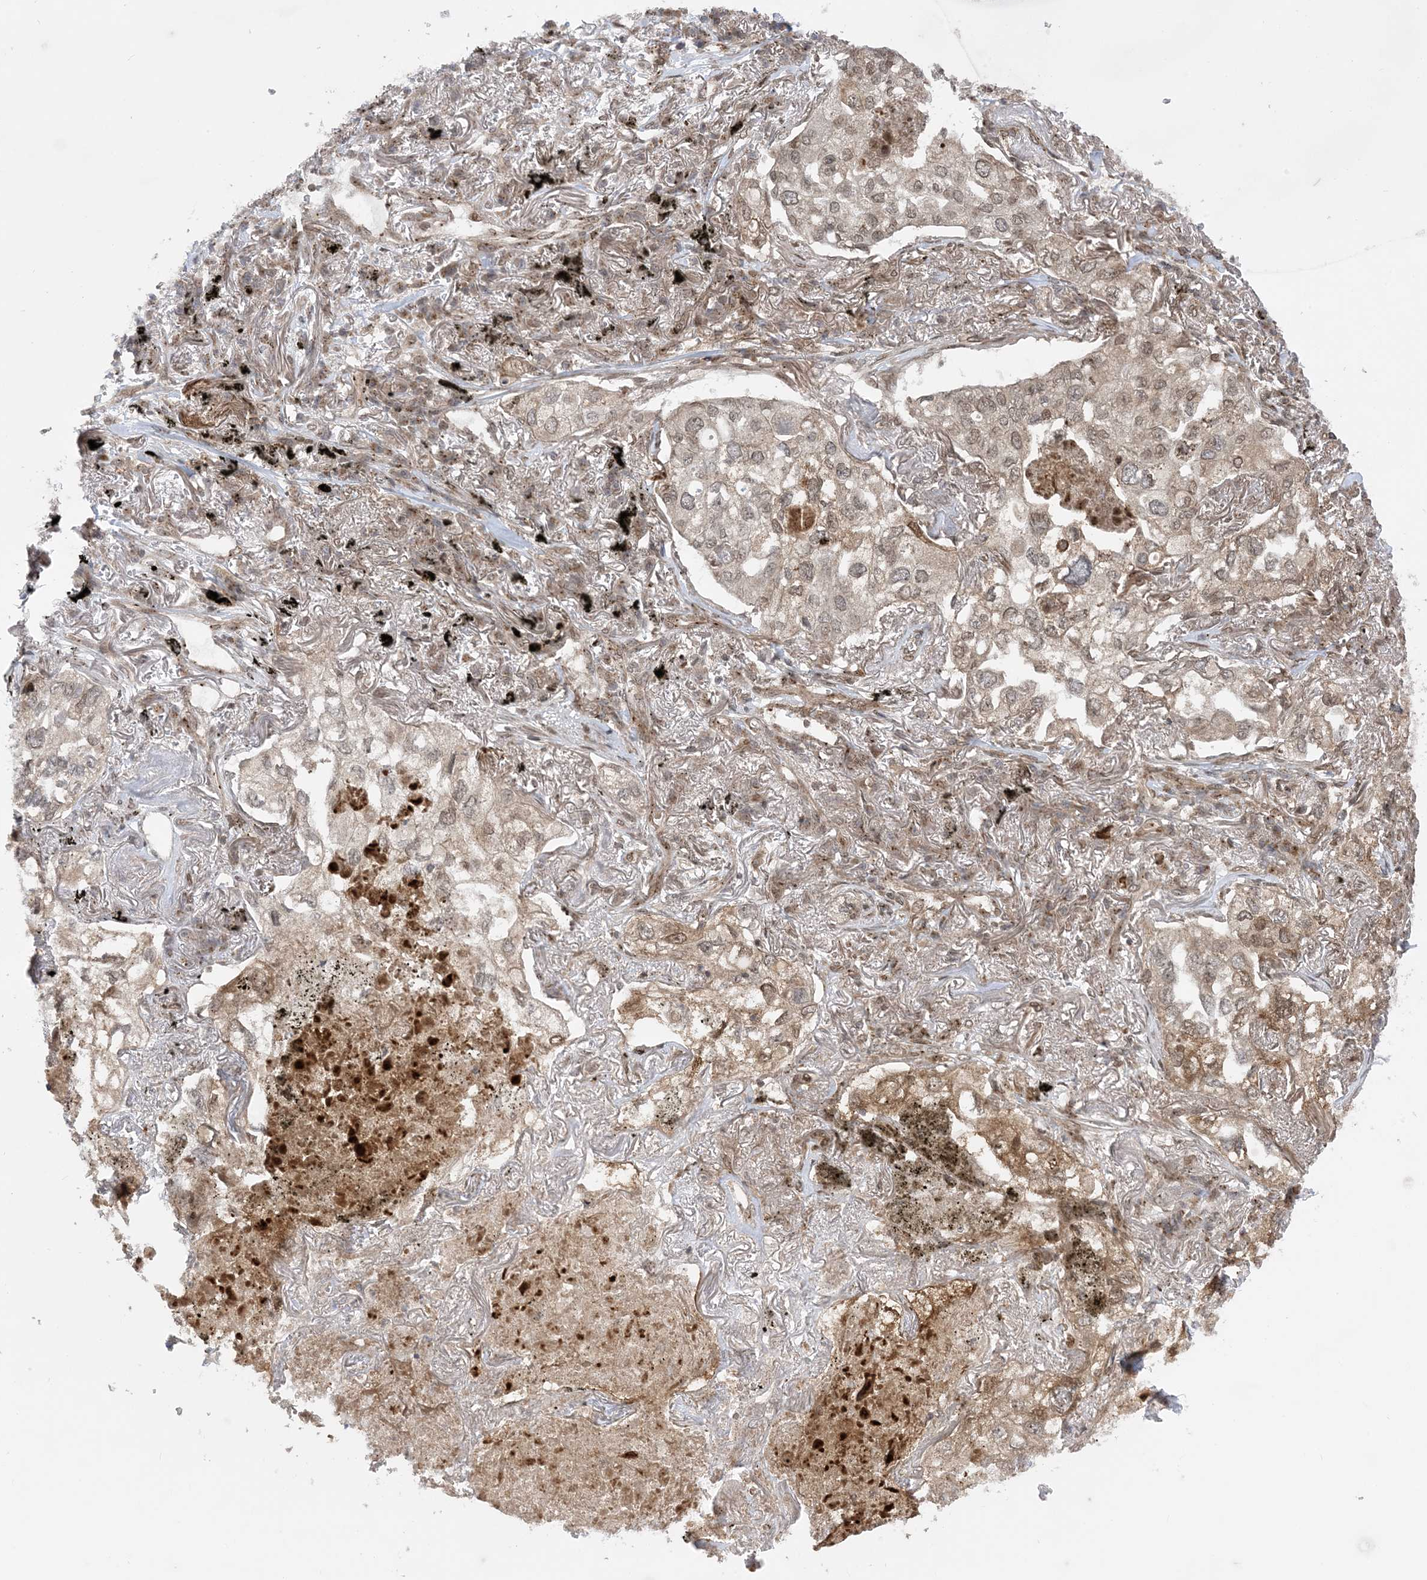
{"staining": {"intensity": "weak", "quantity": "25%-75%", "location": "cytoplasmic/membranous,nuclear"}, "tissue": "lung cancer", "cell_type": "Tumor cells", "image_type": "cancer", "snomed": [{"axis": "morphology", "description": "Adenocarcinoma, NOS"}, {"axis": "topography", "description": "Lung"}], "caption": "This is a histology image of immunohistochemistry staining of lung adenocarcinoma, which shows weak staining in the cytoplasmic/membranous and nuclear of tumor cells.", "gene": "CASP4", "patient": {"sex": "male", "age": 65}}